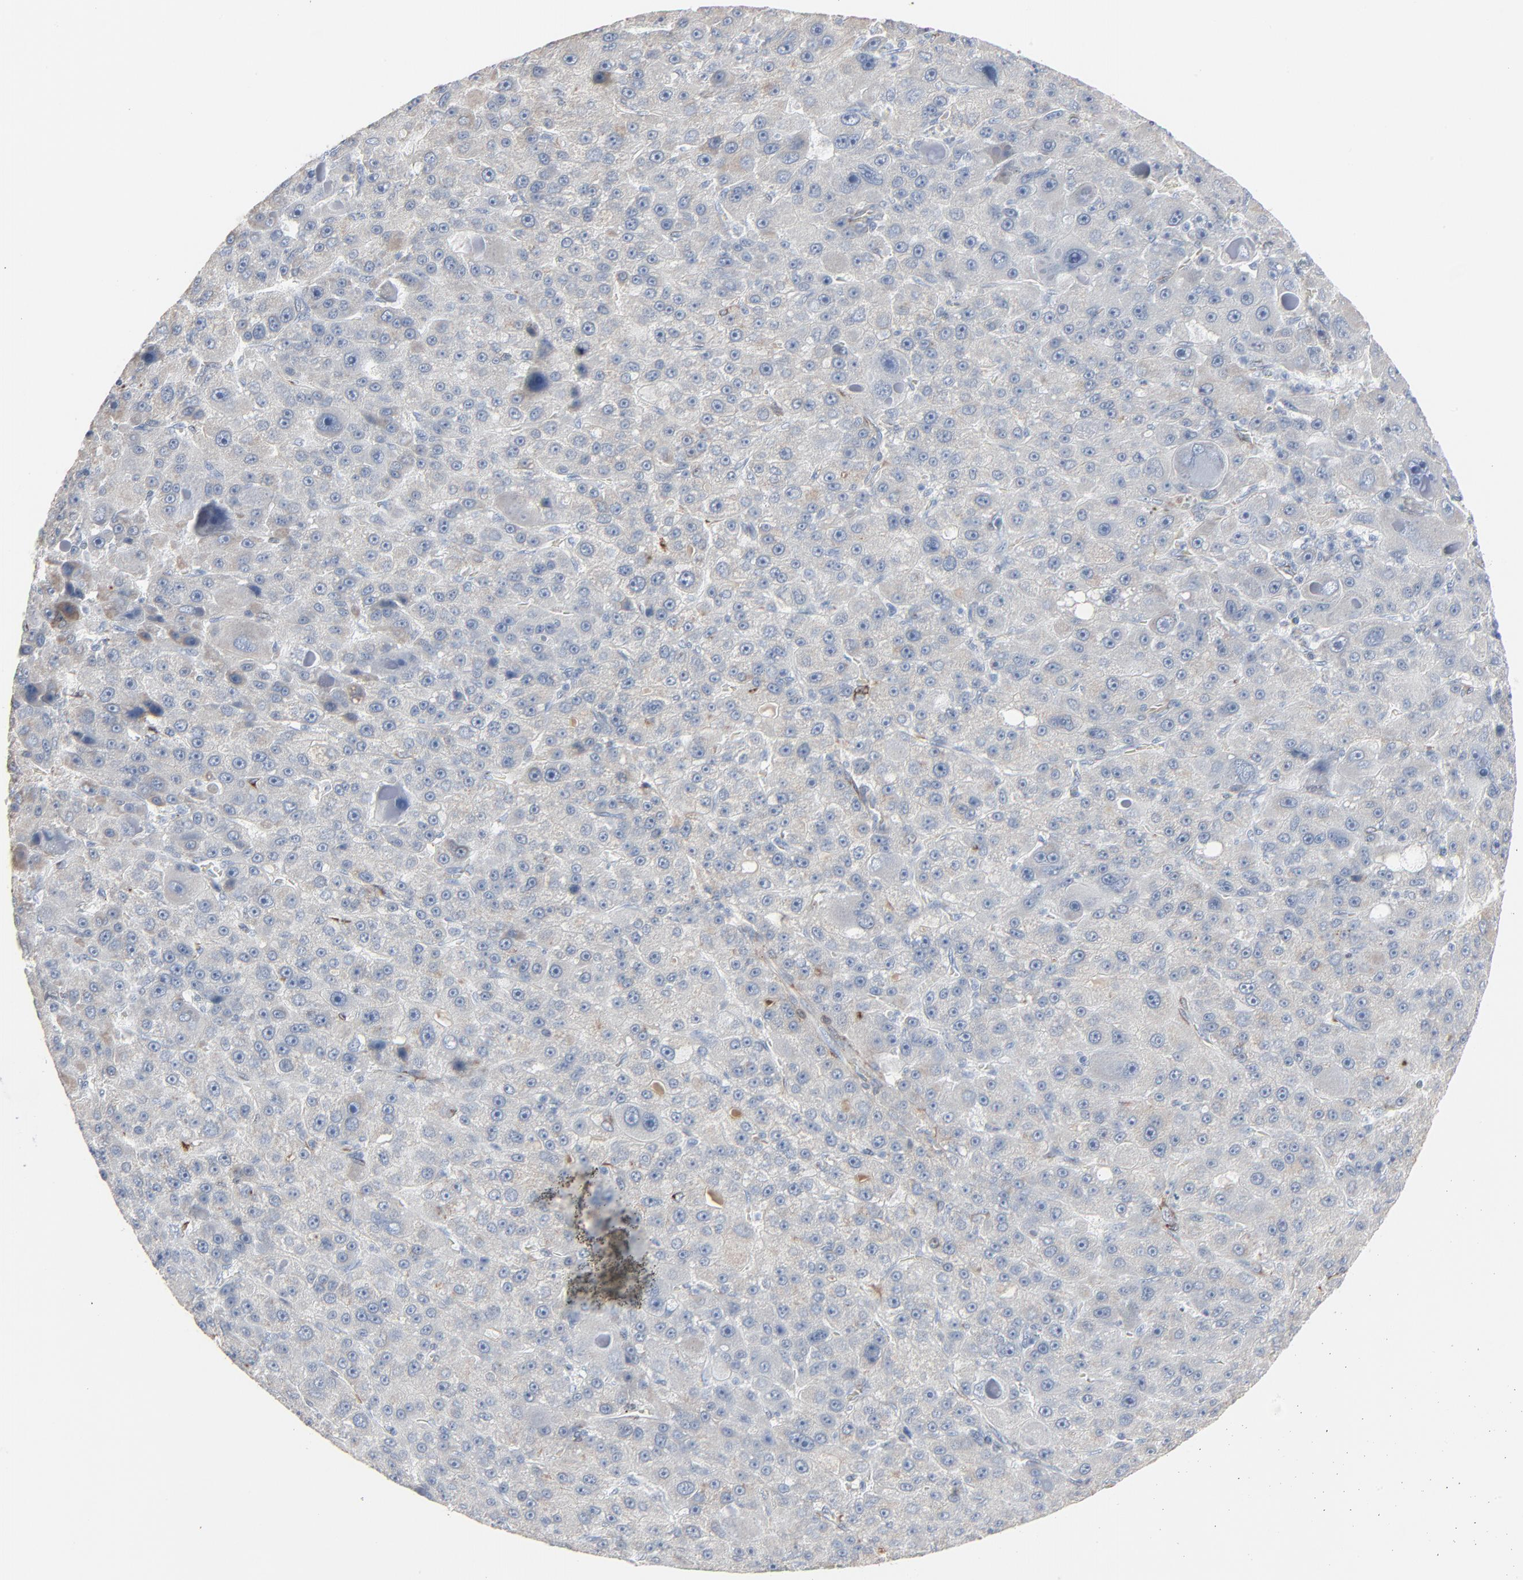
{"staining": {"intensity": "weak", "quantity": "<25%", "location": "cytoplasmic/membranous"}, "tissue": "liver cancer", "cell_type": "Tumor cells", "image_type": "cancer", "snomed": [{"axis": "morphology", "description": "Carcinoma, Hepatocellular, NOS"}, {"axis": "topography", "description": "Liver"}], "caption": "Immunohistochemistry (IHC) of human liver hepatocellular carcinoma displays no positivity in tumor cells.", "gene": "BGN", "patient": {"sex": "male", "age": 76}}